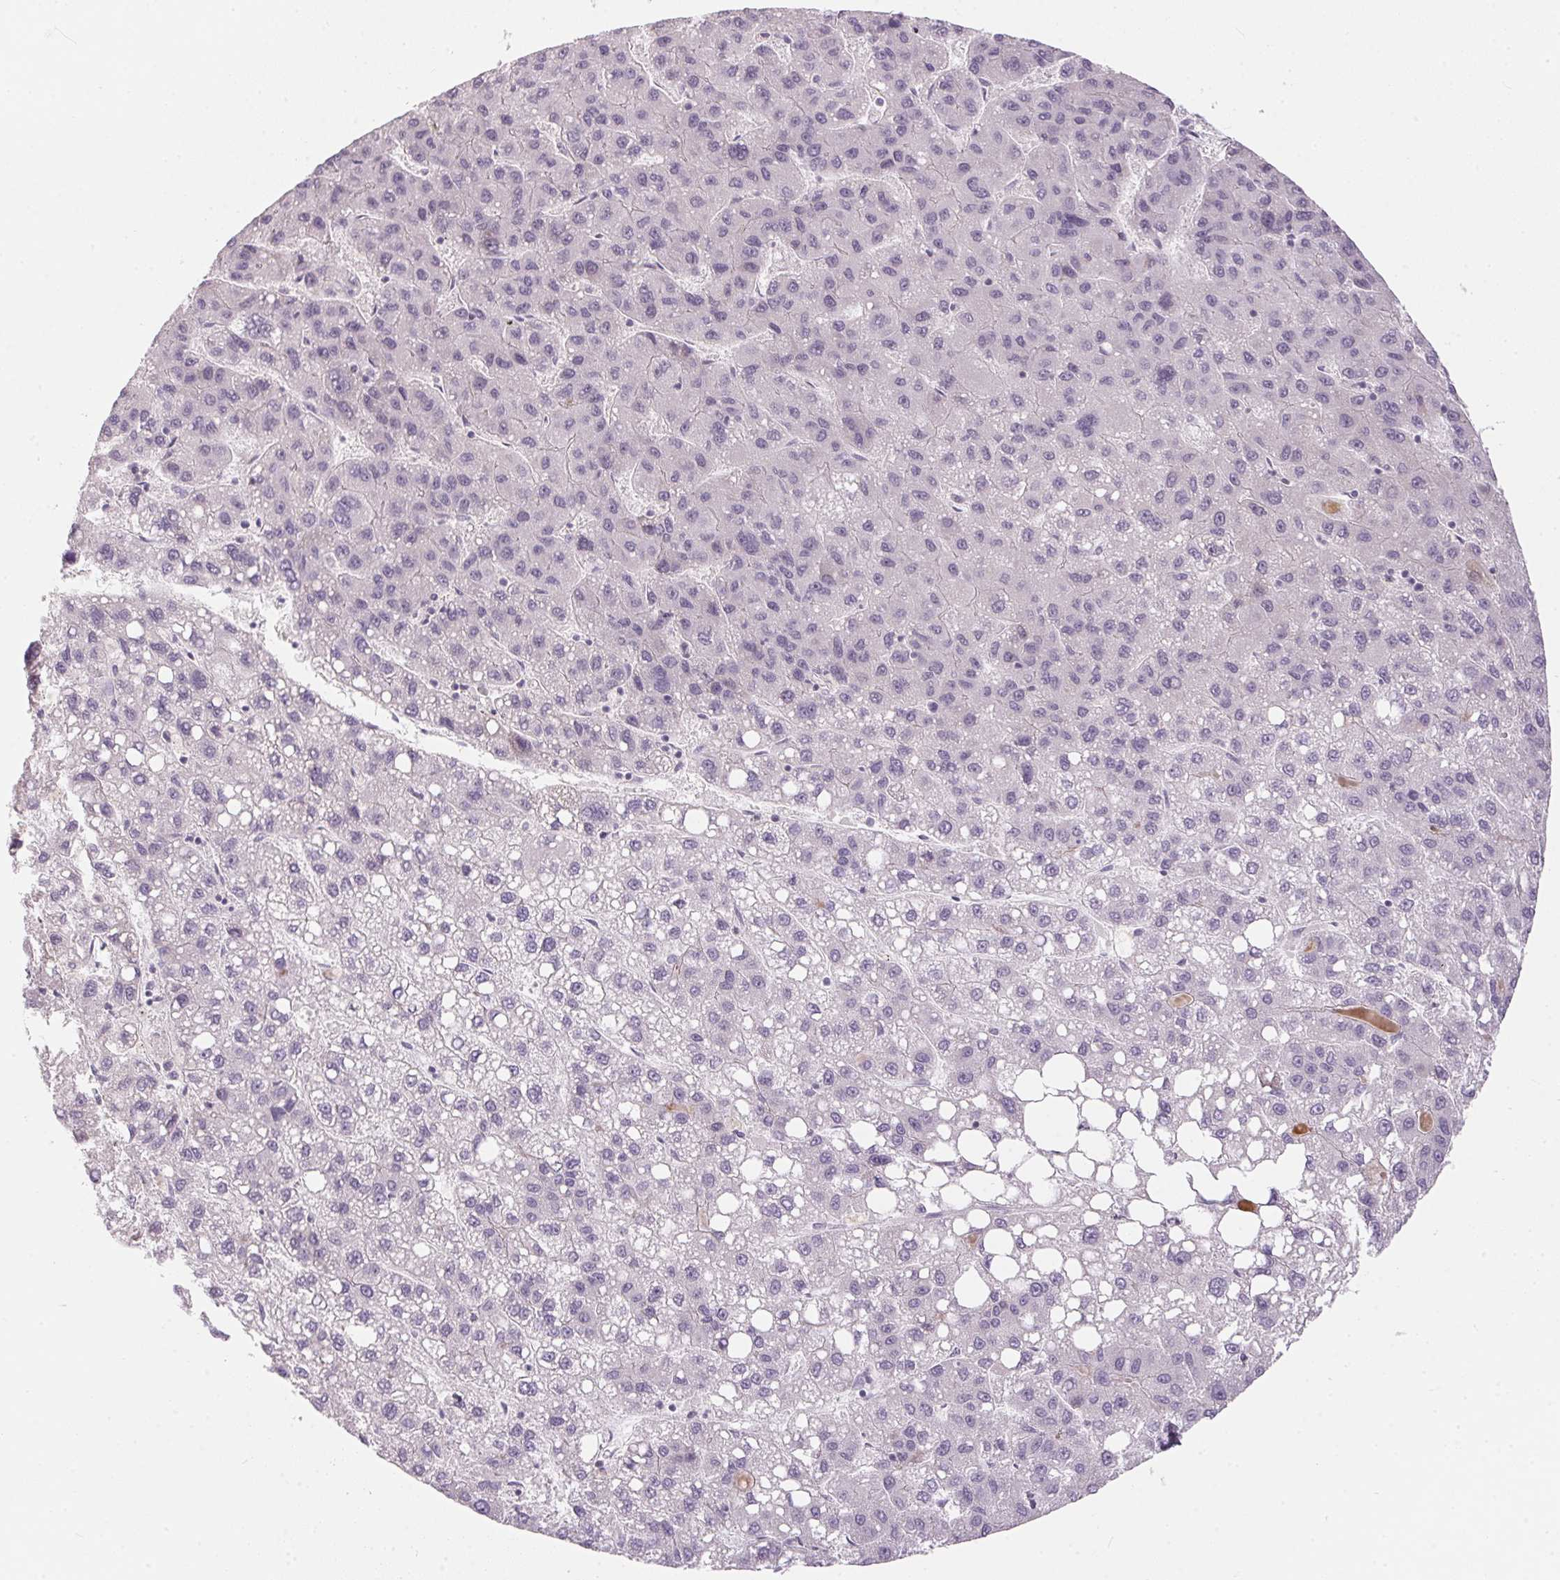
{"staining": {"intensity": "negative", "quantity": "none", "location": "none"}, "tissue": "liver cancer", "cell_type": "Tumor cells", "image_type": "cancer", "snomed": [{"axis": "morphology", "description": "Carcinoma, Hepatocellular, NOS"}, {"axis": "topography", "description": "Liver"}], "caption": "A high-resolution histopathology image shows immunohistochemistry (IHC) staining of liver cancer (hepatocellular carcinoma), which demonstrates no significant positivity in tumor cells. (DAB immunohistochemistry, high magnification).", "gene": "GDAP1L1", "patient": {"sex": "female", "age": 82}}